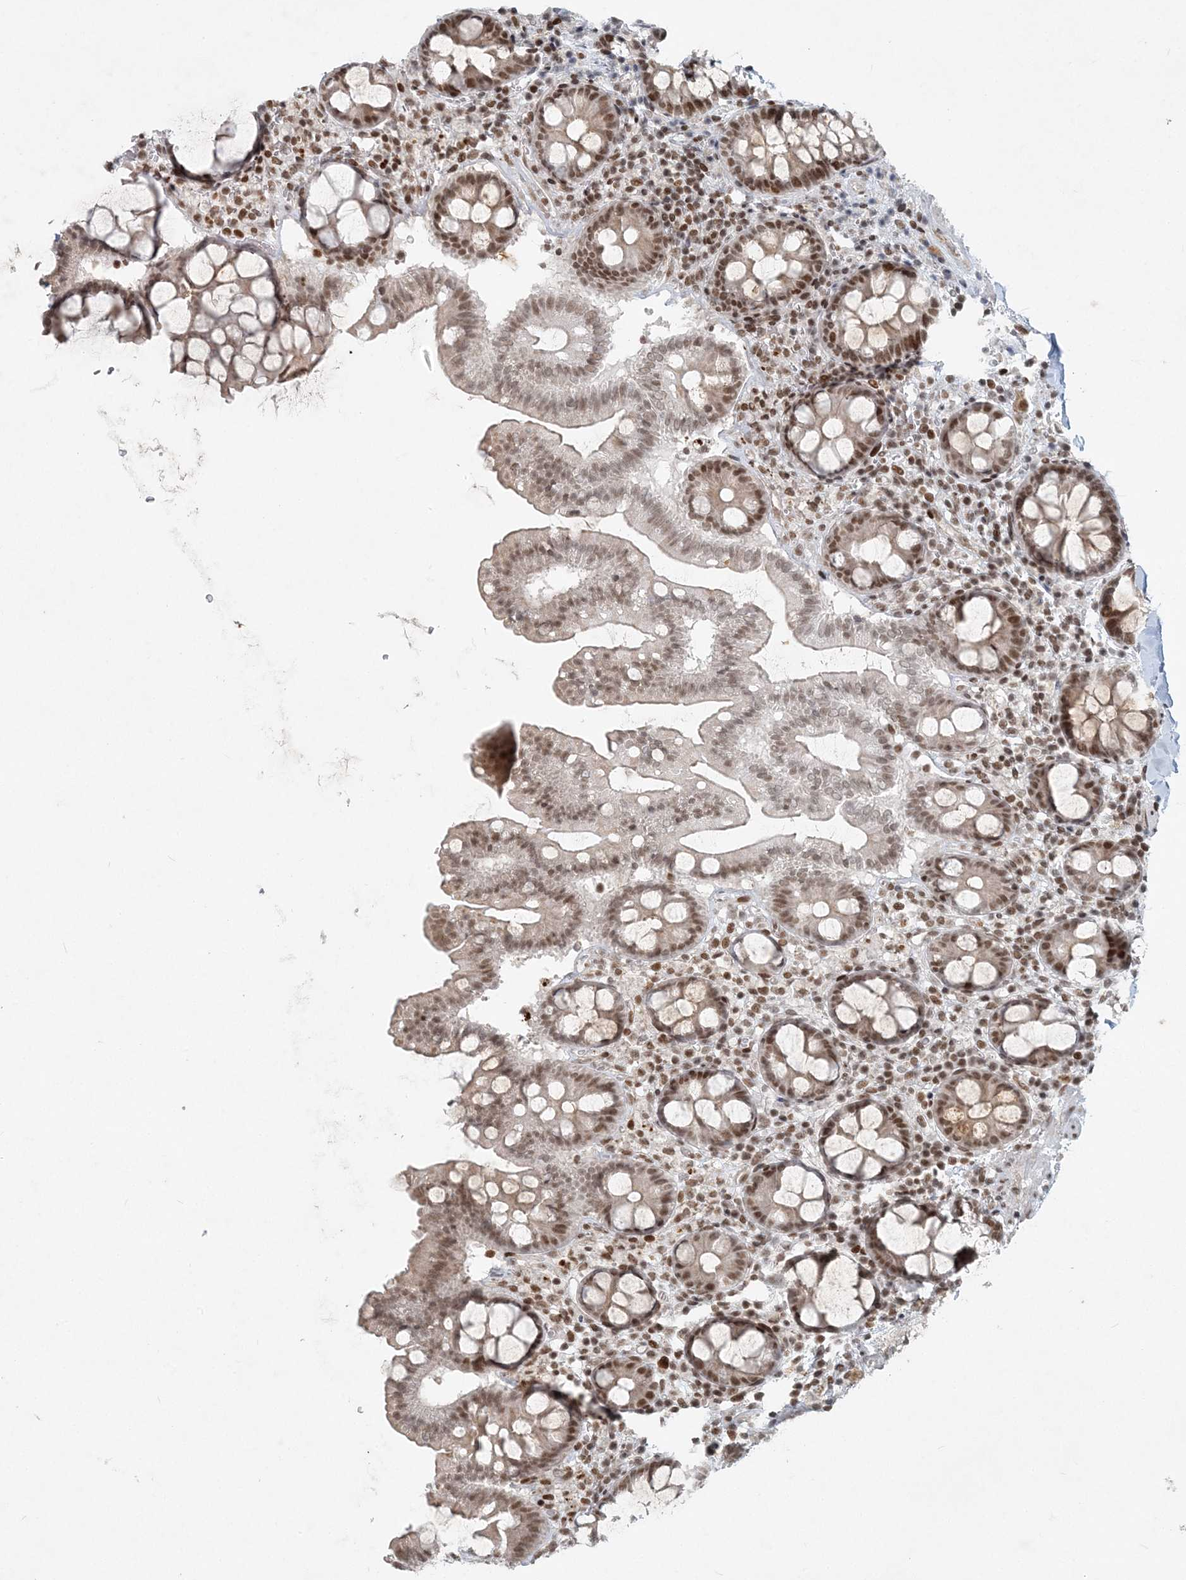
{"staining": {"intensity": "moderate", "quantity": ">75%", "location": "nuclear"}, "tissue": "colon", "cell_type": "Endothelial cells", "image_type": "normal", "snomed": [{"axis": "morphology", "description": "Normal tissue, NOS"}, {"axis": "topography", "description": "Colon"}], "caption": "A micrograph showing moderate nuclear expression in approximately >75% of endothelial cells in benign colon, as visualized by brown immunohistochemical staining.", "gene": "BAZ1B", "patient": {"sex": "female", "age": 79}}